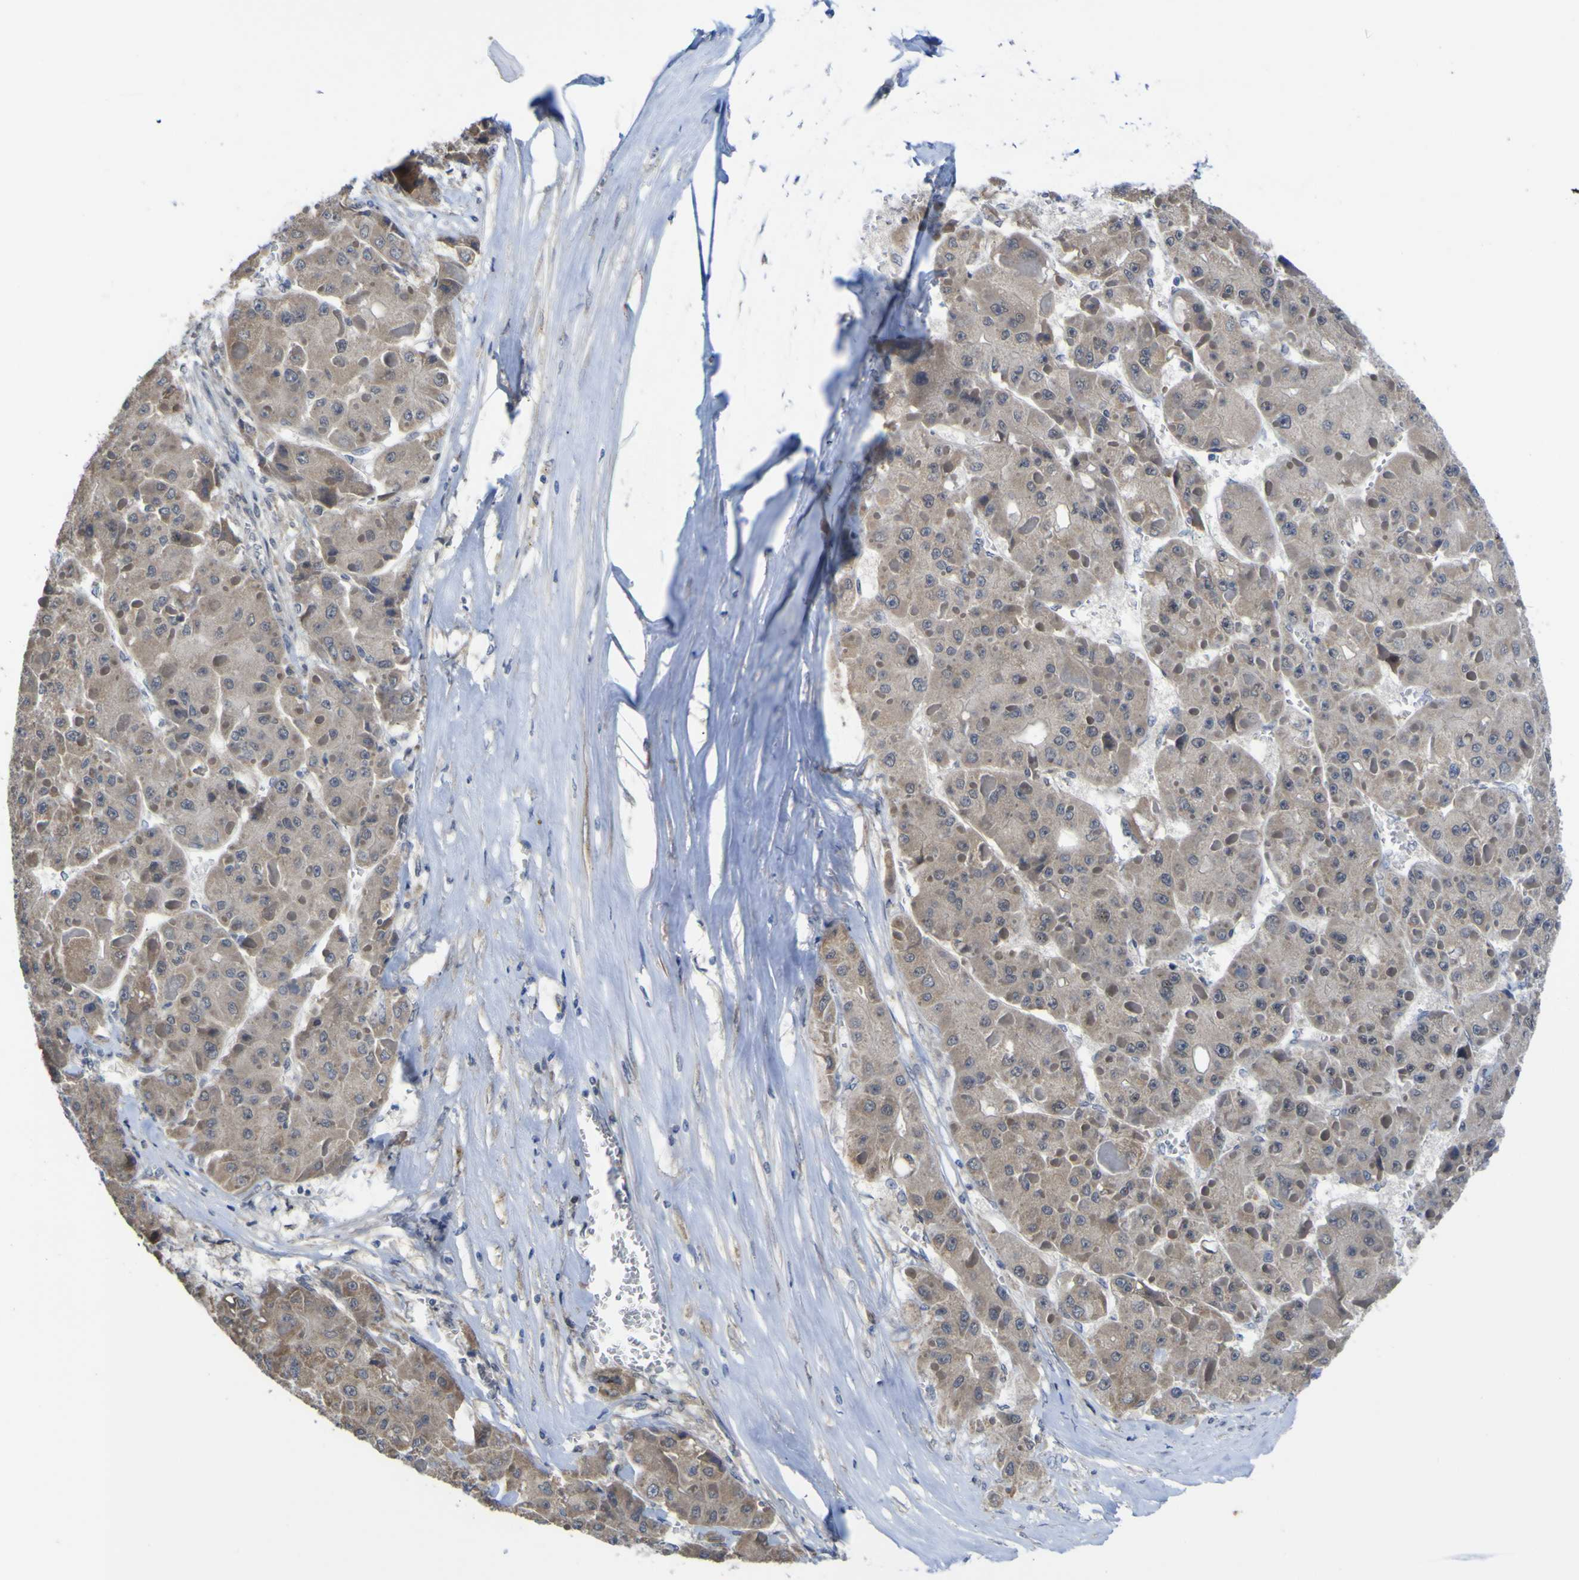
{"staining": {"intensity": "weak", "quantity": ">75%", "location": "cytoplasmic/membranous"}, "tissue": "liver cancer", "cell_type": "Tumor cells", "image_type": "cancer", "snomed": [{"axis": "morphology", "description": "Carcinoma, Hepatocellular, NOS"}, {"axis": "topography", "description": "Liver"}], "caption": "IHC staining of liver cancer, which displays low levels of weak cytoplasmic/membranous positivity in about >75% of tumor cells indicating weak cytoplasmic/membranous protein expression. The staining was performed using DAB (3,3'-diaminobenzidine) (brown) for protein detection and nuclei were counterstained in hematoxylin (blue).", "gene": "TNFRSF11A", "patient": {"sex": "female", "age": 73}}